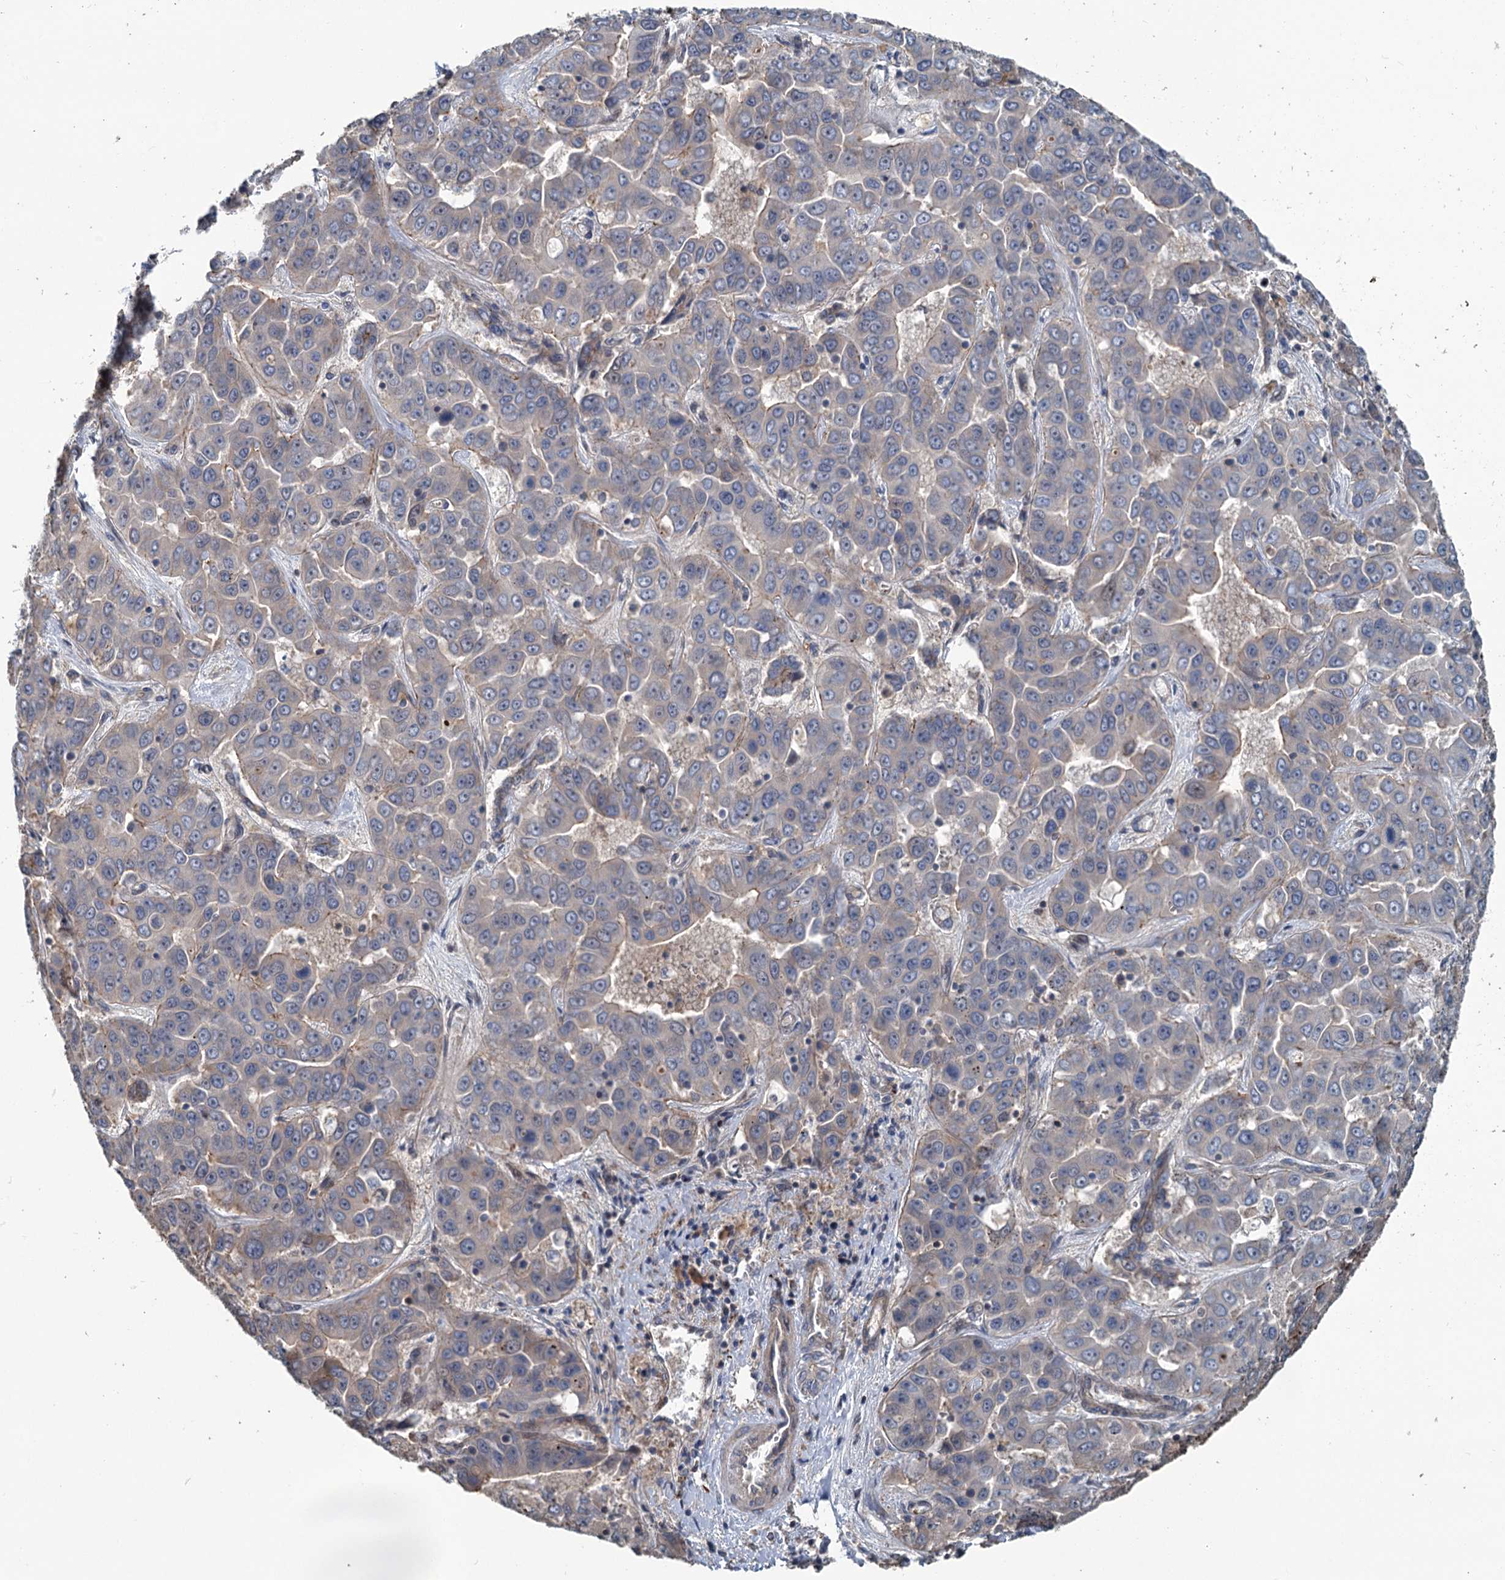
{"staining": {"intensity": "negative", "quantity": "none", "location": "none"}, "tissue": "liver cancer", "cell_type": "Tumor cells", "image_type": "cancer", "snomed": [{"axis": "morphology", "description": "Cholangiocarcinoma"}, {"axis": "topography", "description": "Liver"}], "caption": "High power microscopy micrograph of an immunohistochemistry image of liver cancer (cholangiocarcinoma), revealing no significant staining in tumor cells.", "gene": "TEDC1", "patient": {"sex": "female", "age": 52}}